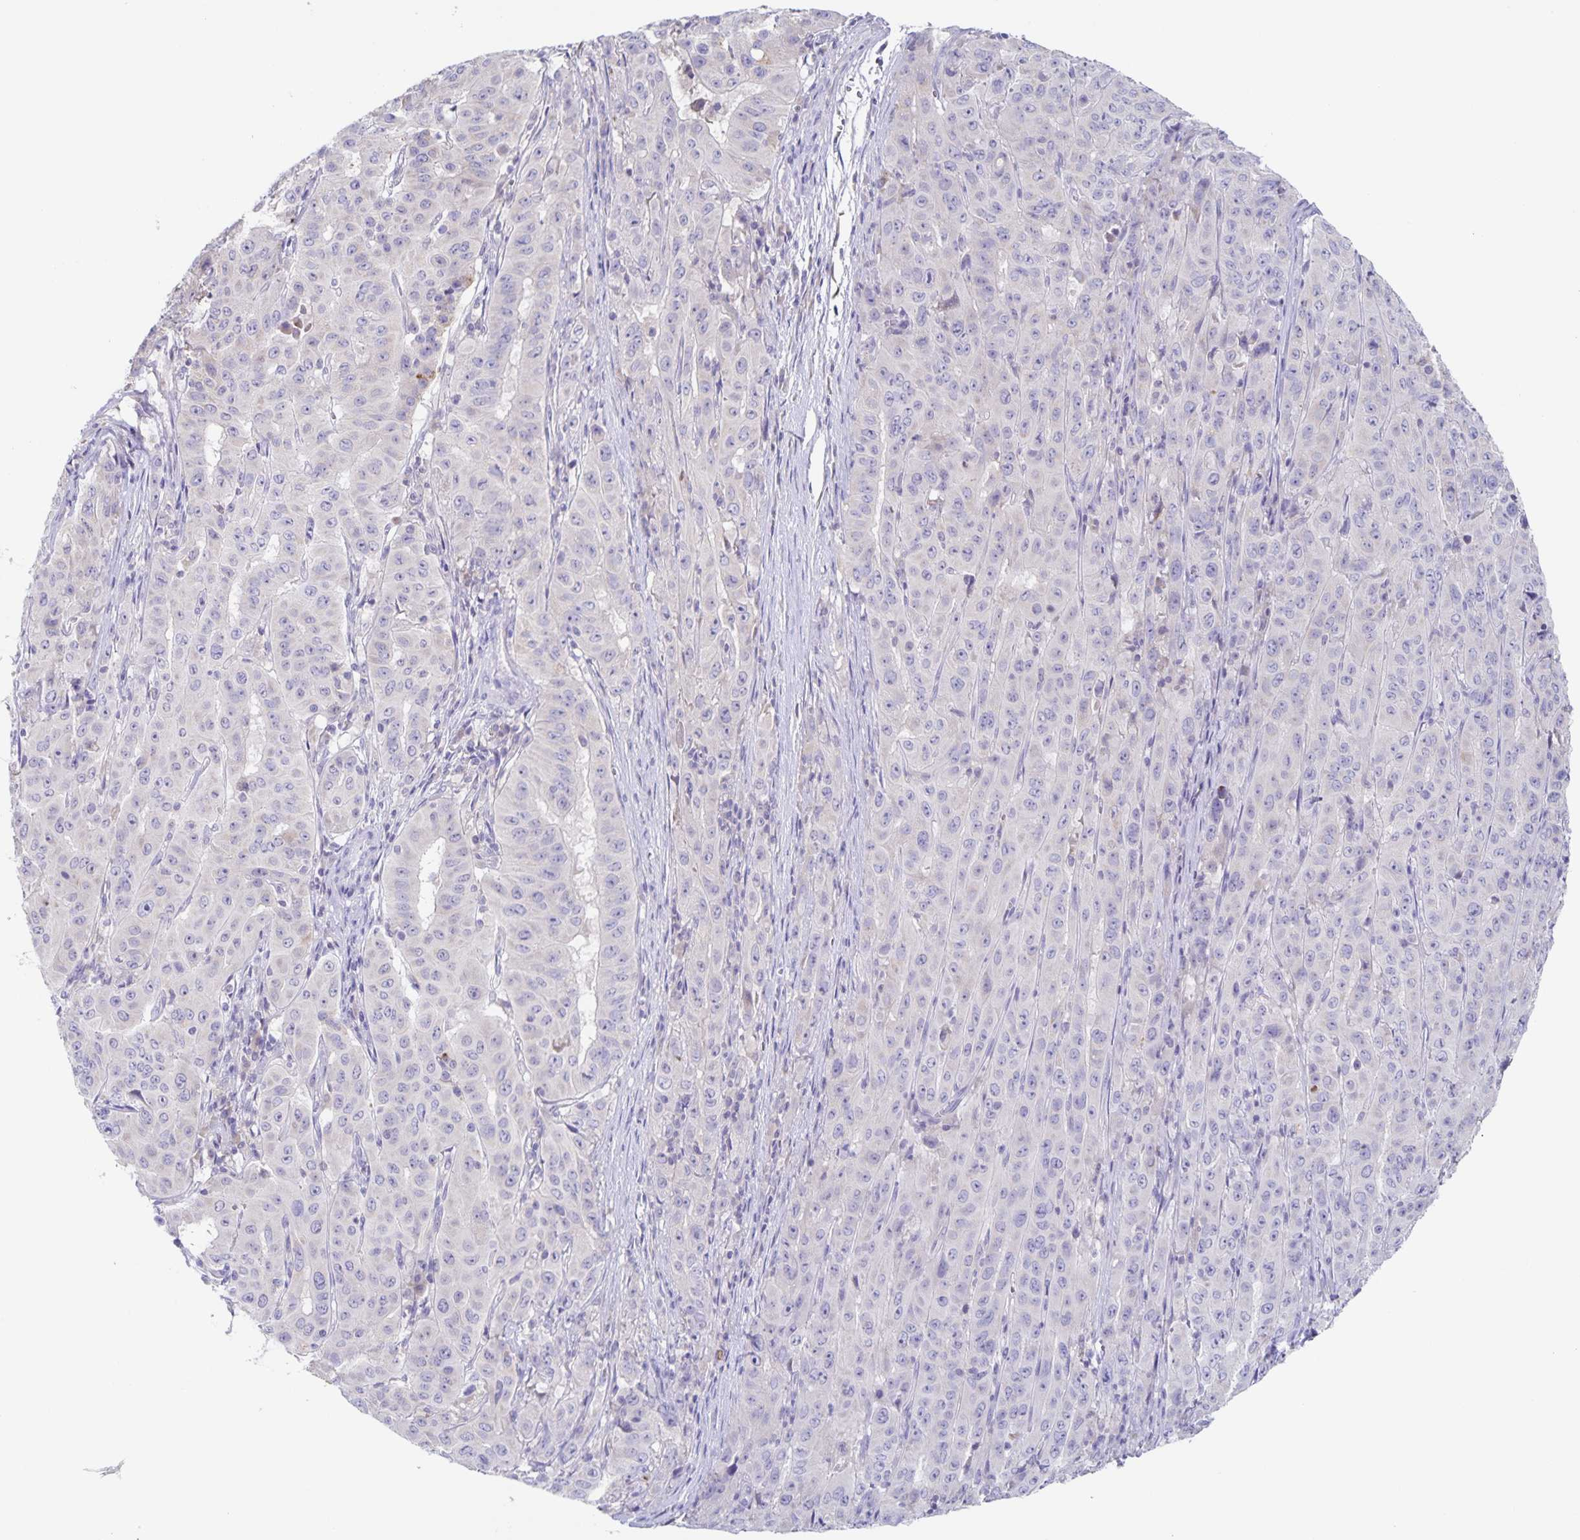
{"staining": {"intensity": "negative", "quantity": "none", "location": "none"}, "tissue": "pancreatic cancer", "cell_type": "Tumor cells", "image_type": "cancer", "snomed": [{"axis": "morphology", "description": "Adenocarcinoma, NOS"}, {"axis": "topography", "description": "Pancreas"}], "caption": "High magnification brightfield microscopy of pancreatic cancer (adenocarcinoma) stained with DAB (brown) and counterstained with hematoxylin (blue): tumor cells show no significant expression.", "gene": "RPL36A", "patient": {"sex": "male", "age": 63}}